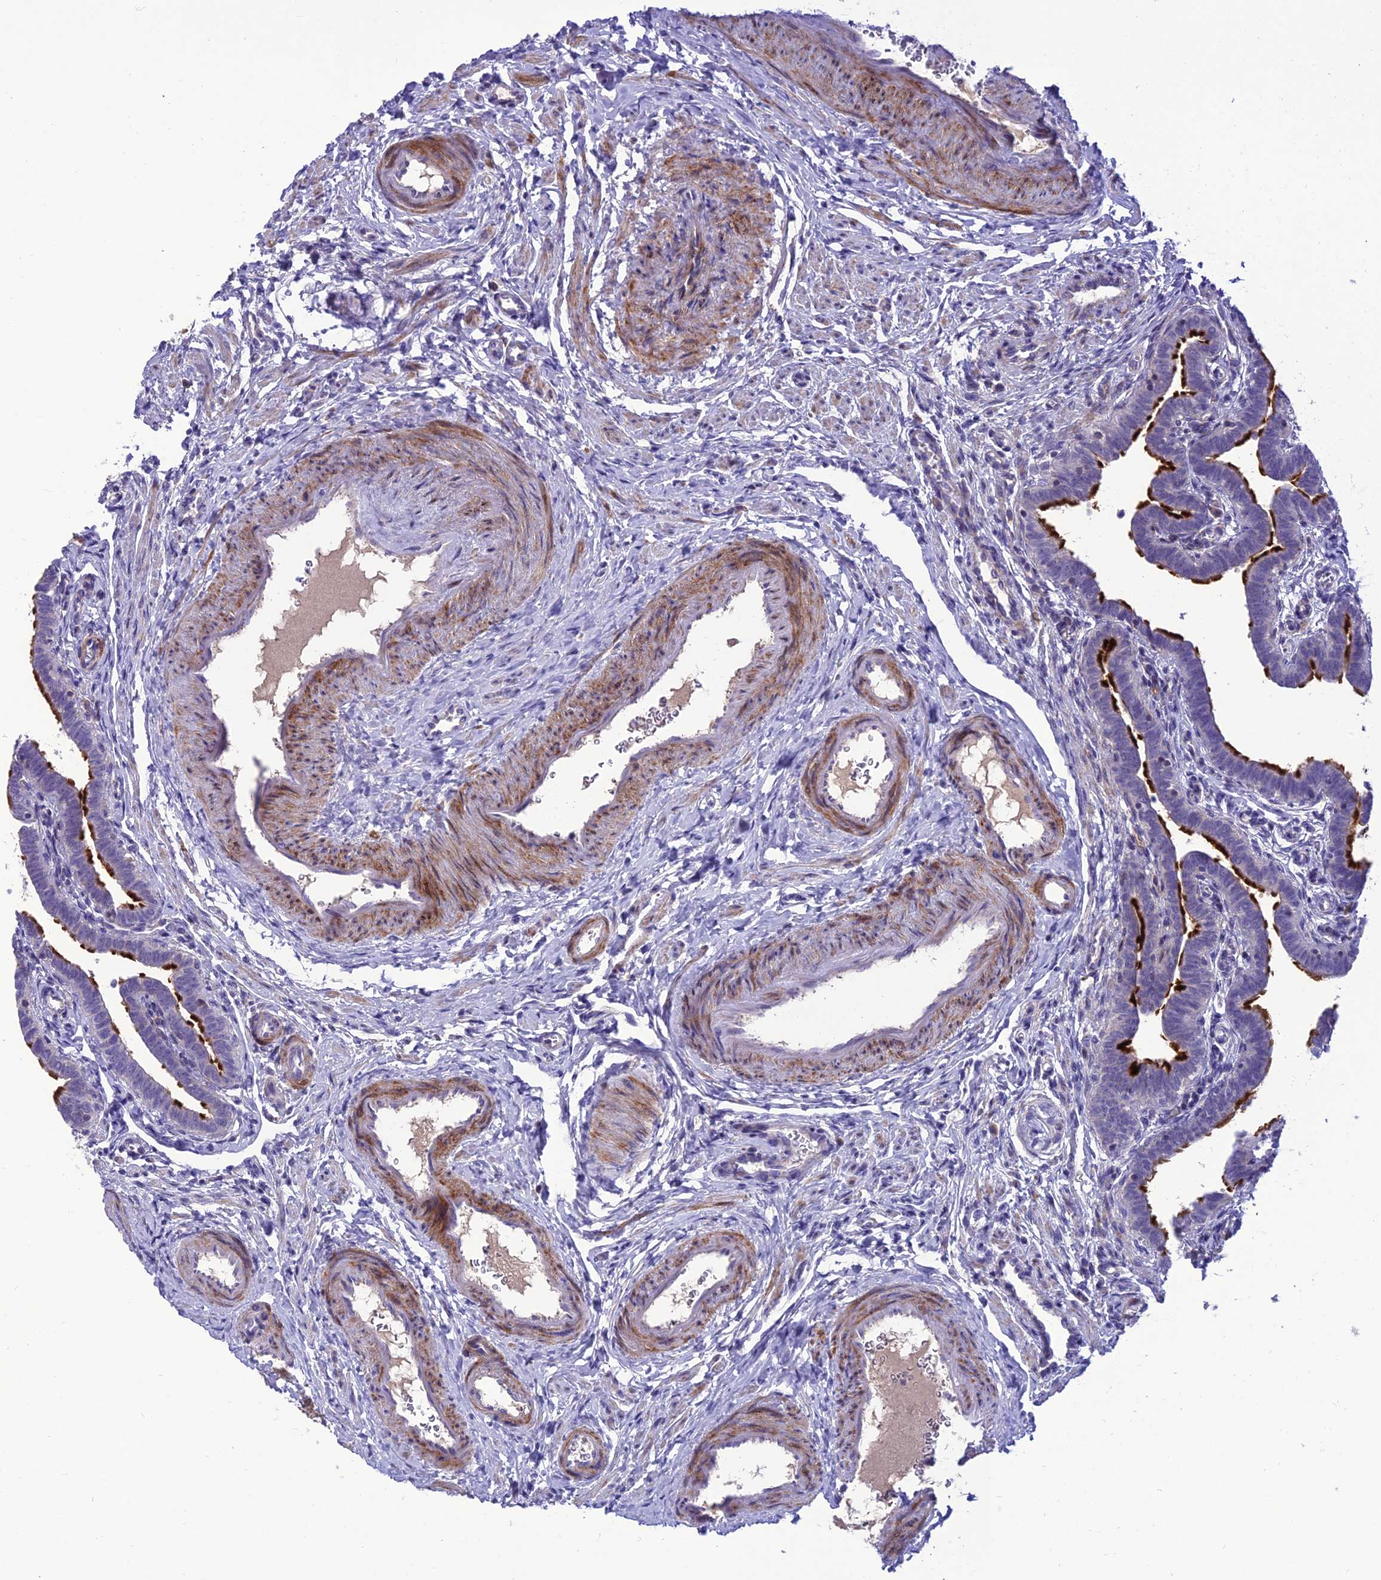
{"staining": {"intensity": "strong", "quantity": "<25%", "location": "cytoplasmic/membranous"}, "tissue": "fallopian tube", "cell_type": "Glandular cells", "image_type": "normal", "snomed": [{"axis": "morphology", "description": "Normal tissue, NOS"}, {"axis": "topography", "description": "Fallopian tube"}], "caption": "Strong cytoplasmic/membranous protein positivity is identified in about <25% of glandular cells in fallopian tube. (DAB IHC, brown staining for protein, blue staining for nuclei).", "gene": "TEKT3", "patient": {"sex": "female", "age": 36}}